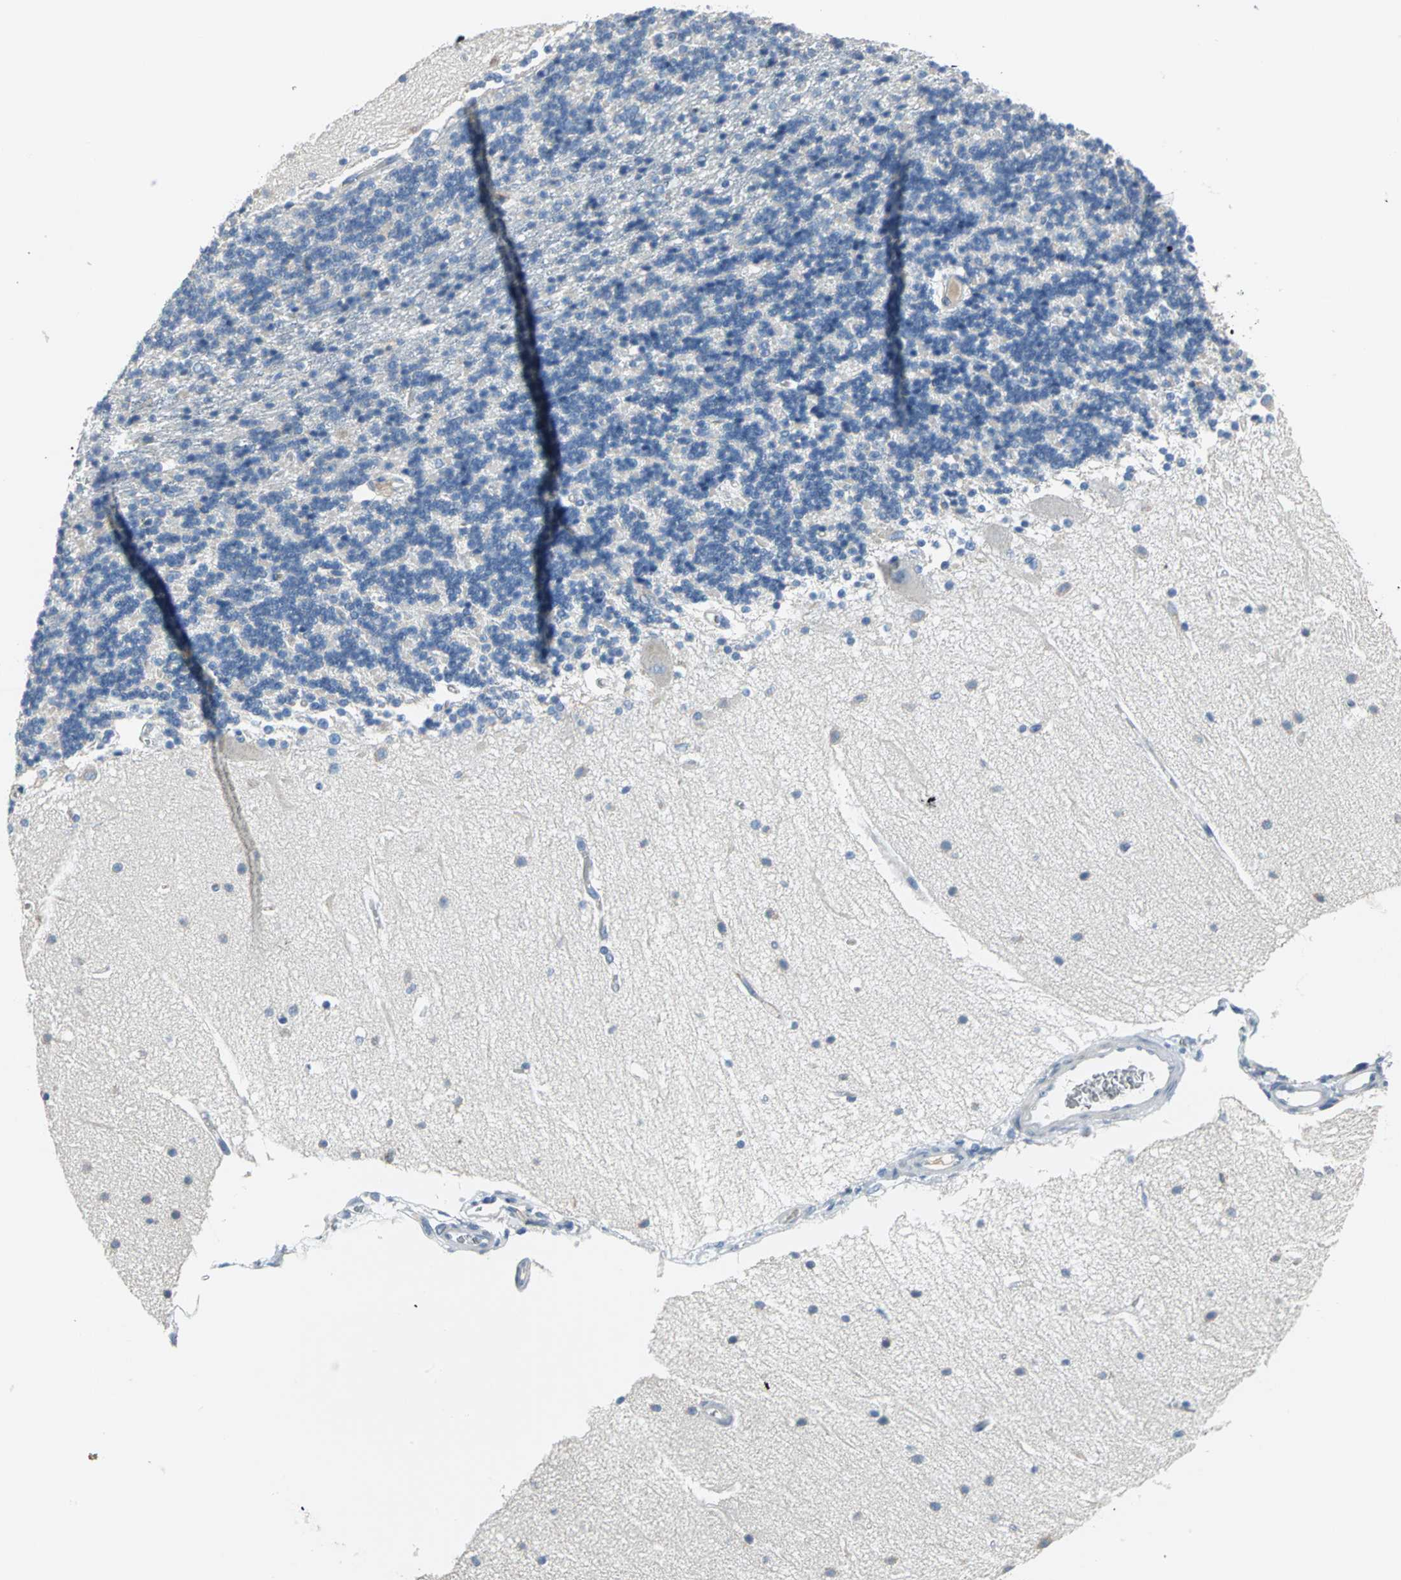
{"staining": {"intensity": "negative", "quantity": "none", "location": "none"}, "tissue": "cerebellum", "cell_type": "Cells in granular layer", "image_type": "normal", "snomed": [{"axis": "morphology", "description": "Normal tissue, NOS"}, {"axis": "topography", "description": "Cerebellum"}], "caption": "IHC of unremarkable cerebellum shows no staining in cells in granular layer. (DAB IHC, high magnification).", "gene": "MCM3", "patient": {"sex": "female", "age": 54}}